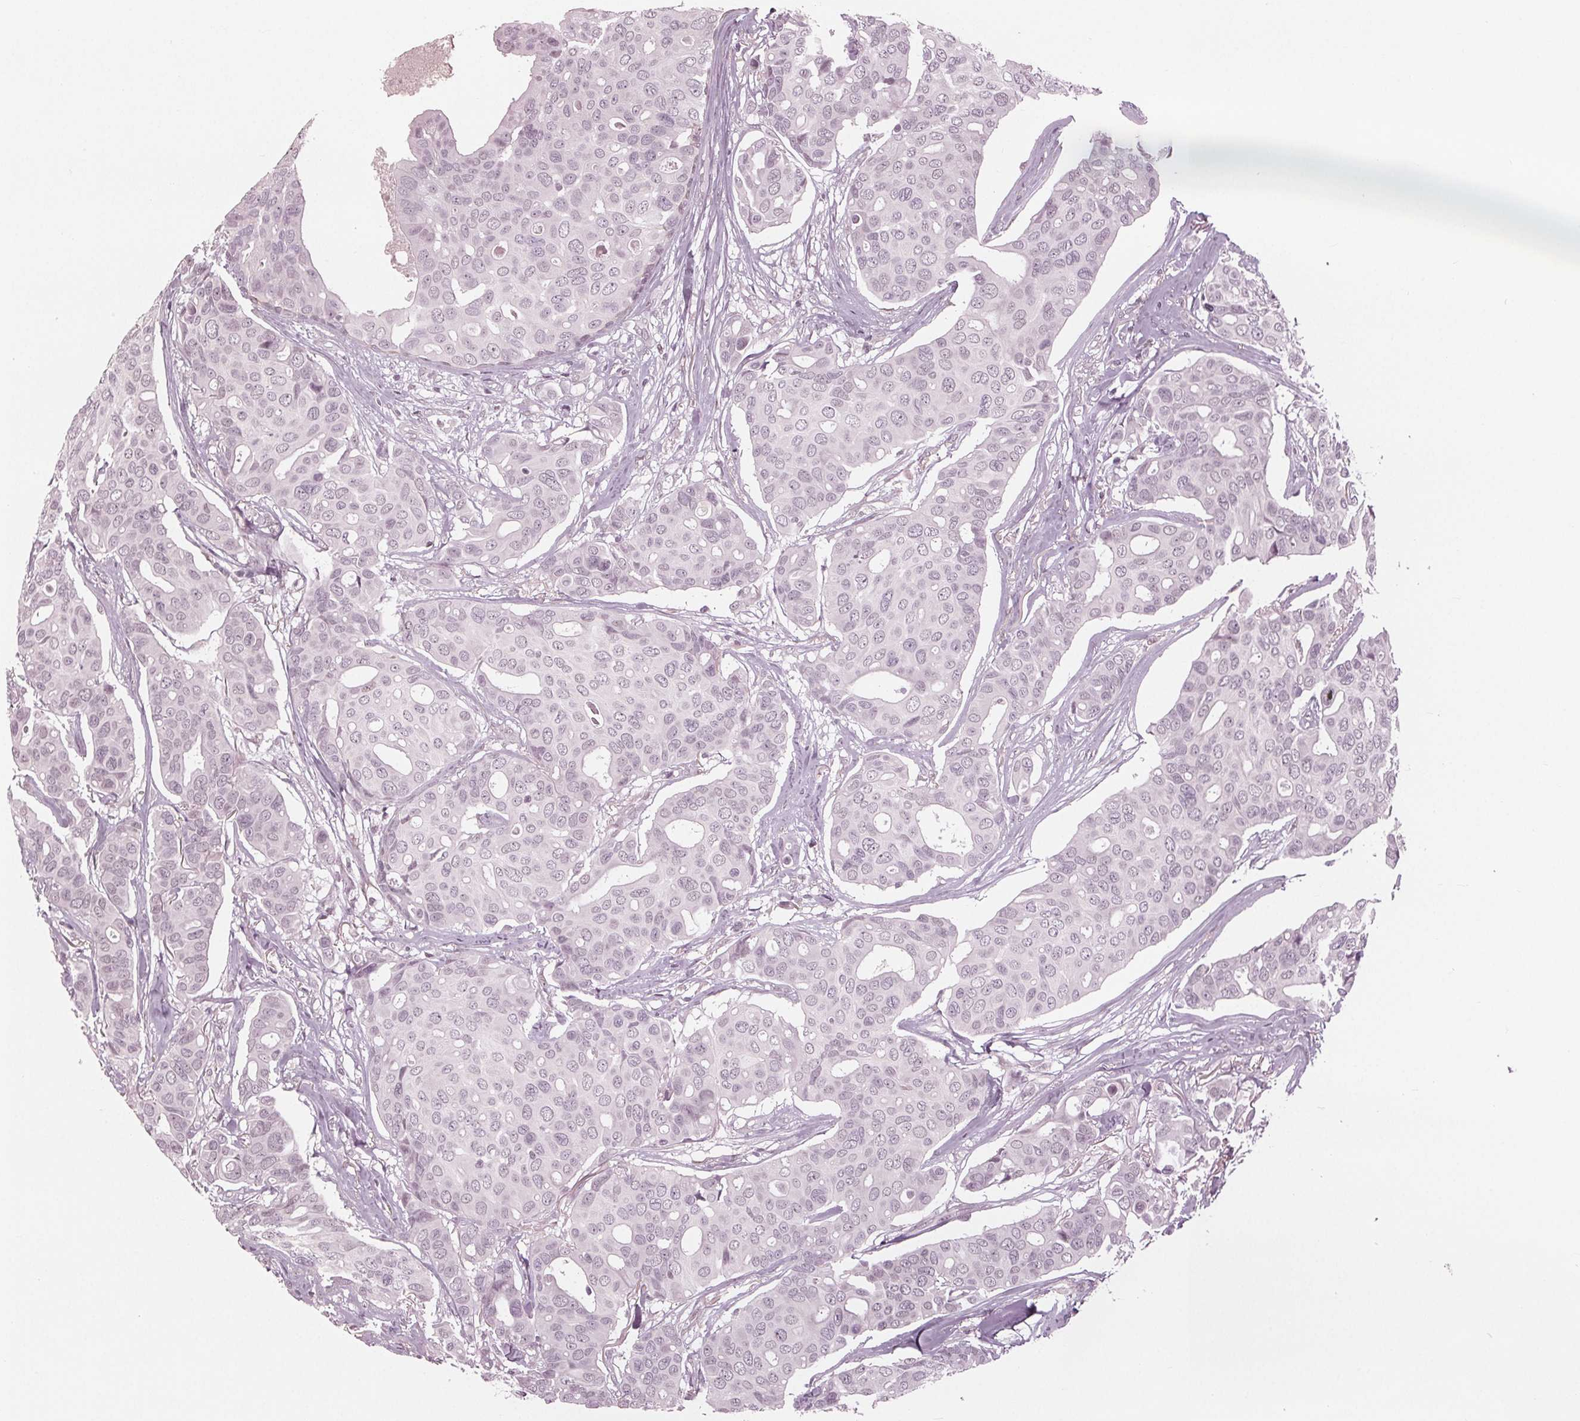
{"staining": {"intensity": "weak", "quantity": "<25%", "location": "nuclear"}, "tissue": "breast cancer", "cell_type": "Tumor cells", "image_type": "cancer", "snomed": [{"axis": "morphology", "description": "Duct carcinoma"}, {"axis": "topography", "description": "Breast"}], "caption": "This photomicrograph is of breast cancer stained with immunohistochemistry to label a protein in brown with the nuclei are counter-stained blue. There is no expression in tumor cells. (DAB IHC visualized using brightfield microscopy, high magnification).", "gene": "DNMT3L", "patient": {"sex": "female", "age": 54}}